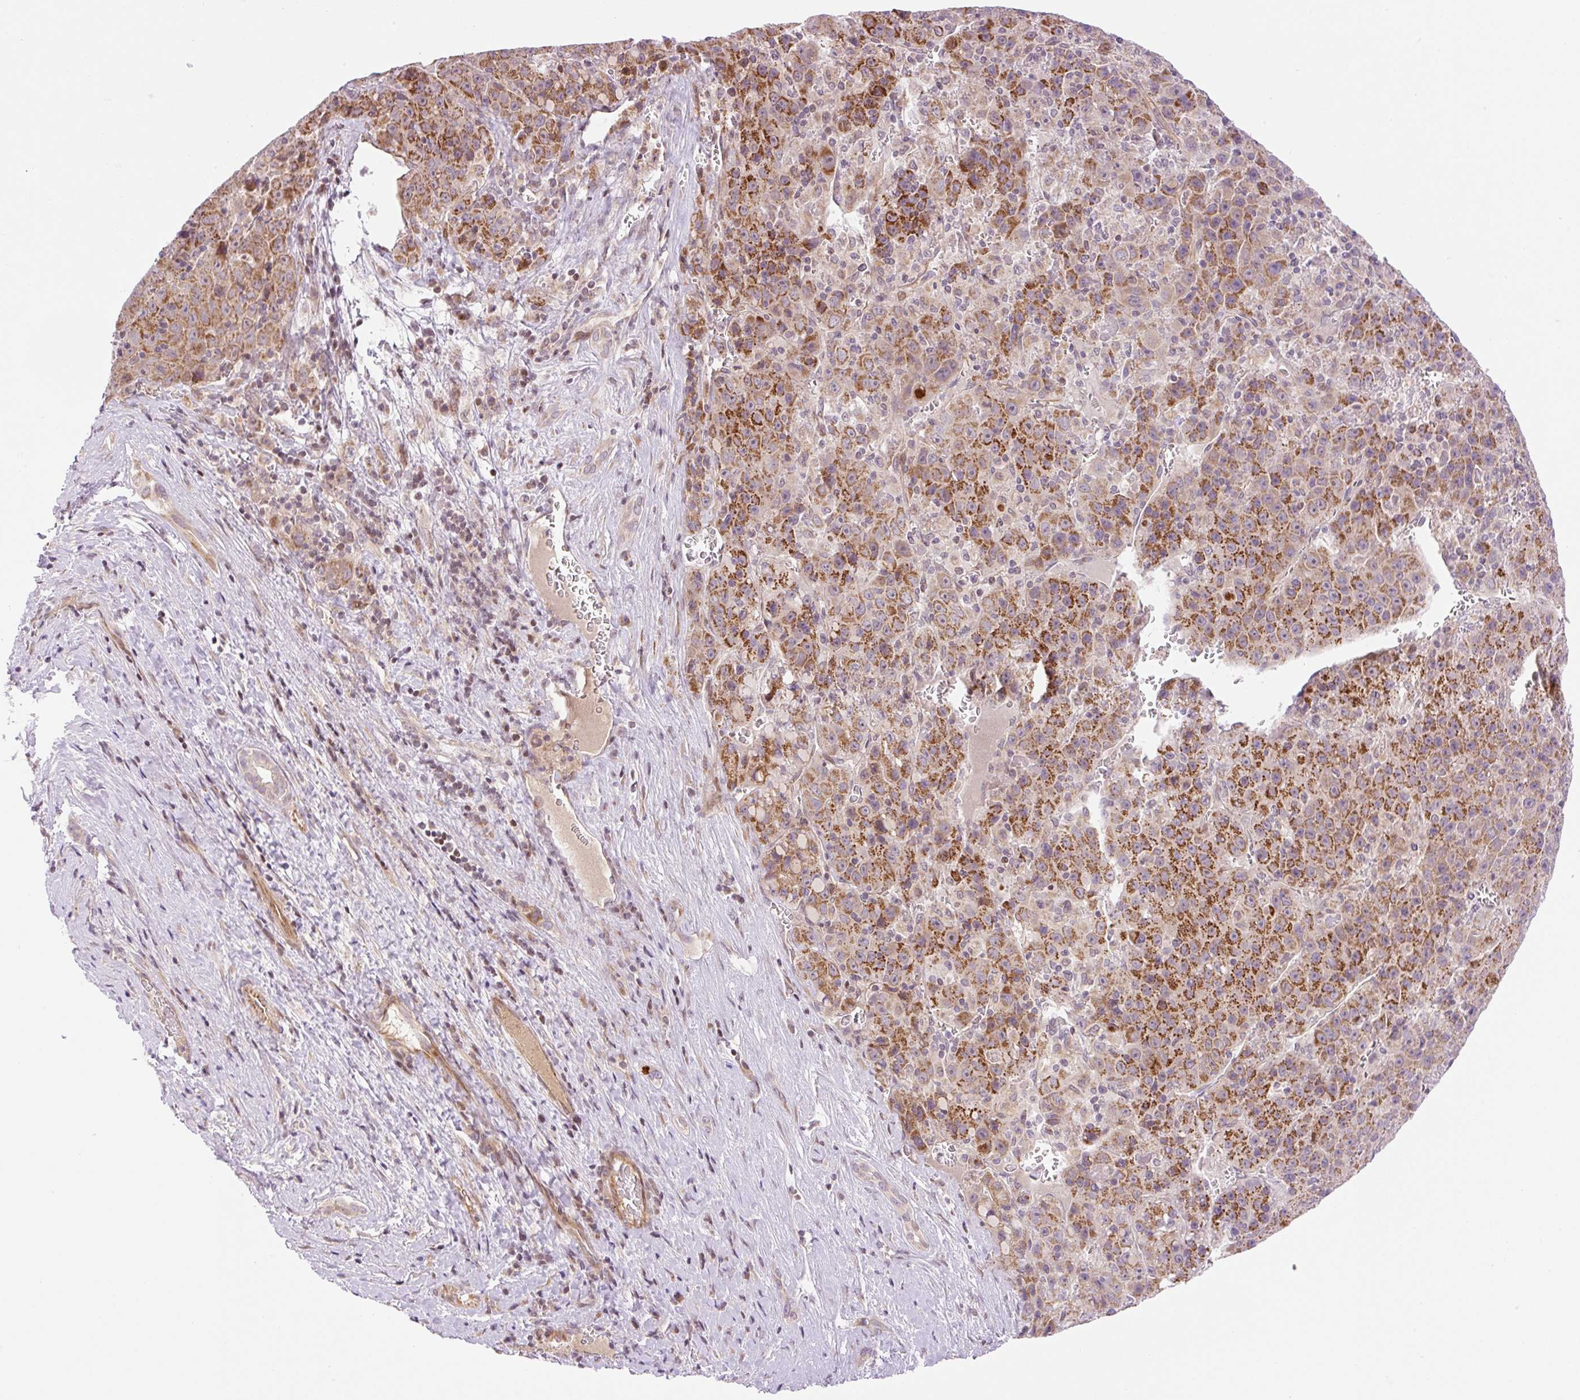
{"staining": {"intensity": "strong", "quantity": "25%-75%", "location": "cytoplasmic/membranous"}, "tissue": "liver cancer", "cell_type": "Tumor cells", "image_type": "cancer", "snomed": [{"axis": "morphology", "description": "Carcinoma, Hepatocellular, NOS"}, {"axis": "topography", "description": "Liver"}], "caption": "Immunohistochemistry micrograph of liver cancer (hepatocellular carcinoma) stained for a protein (brown), which exhibits high levels of strong cytoplasmic/membranous expression in approximately 25%-75% of tumor cells.", "gene": "ZNF394", "patient": {"sex": "female", "age": 53}}